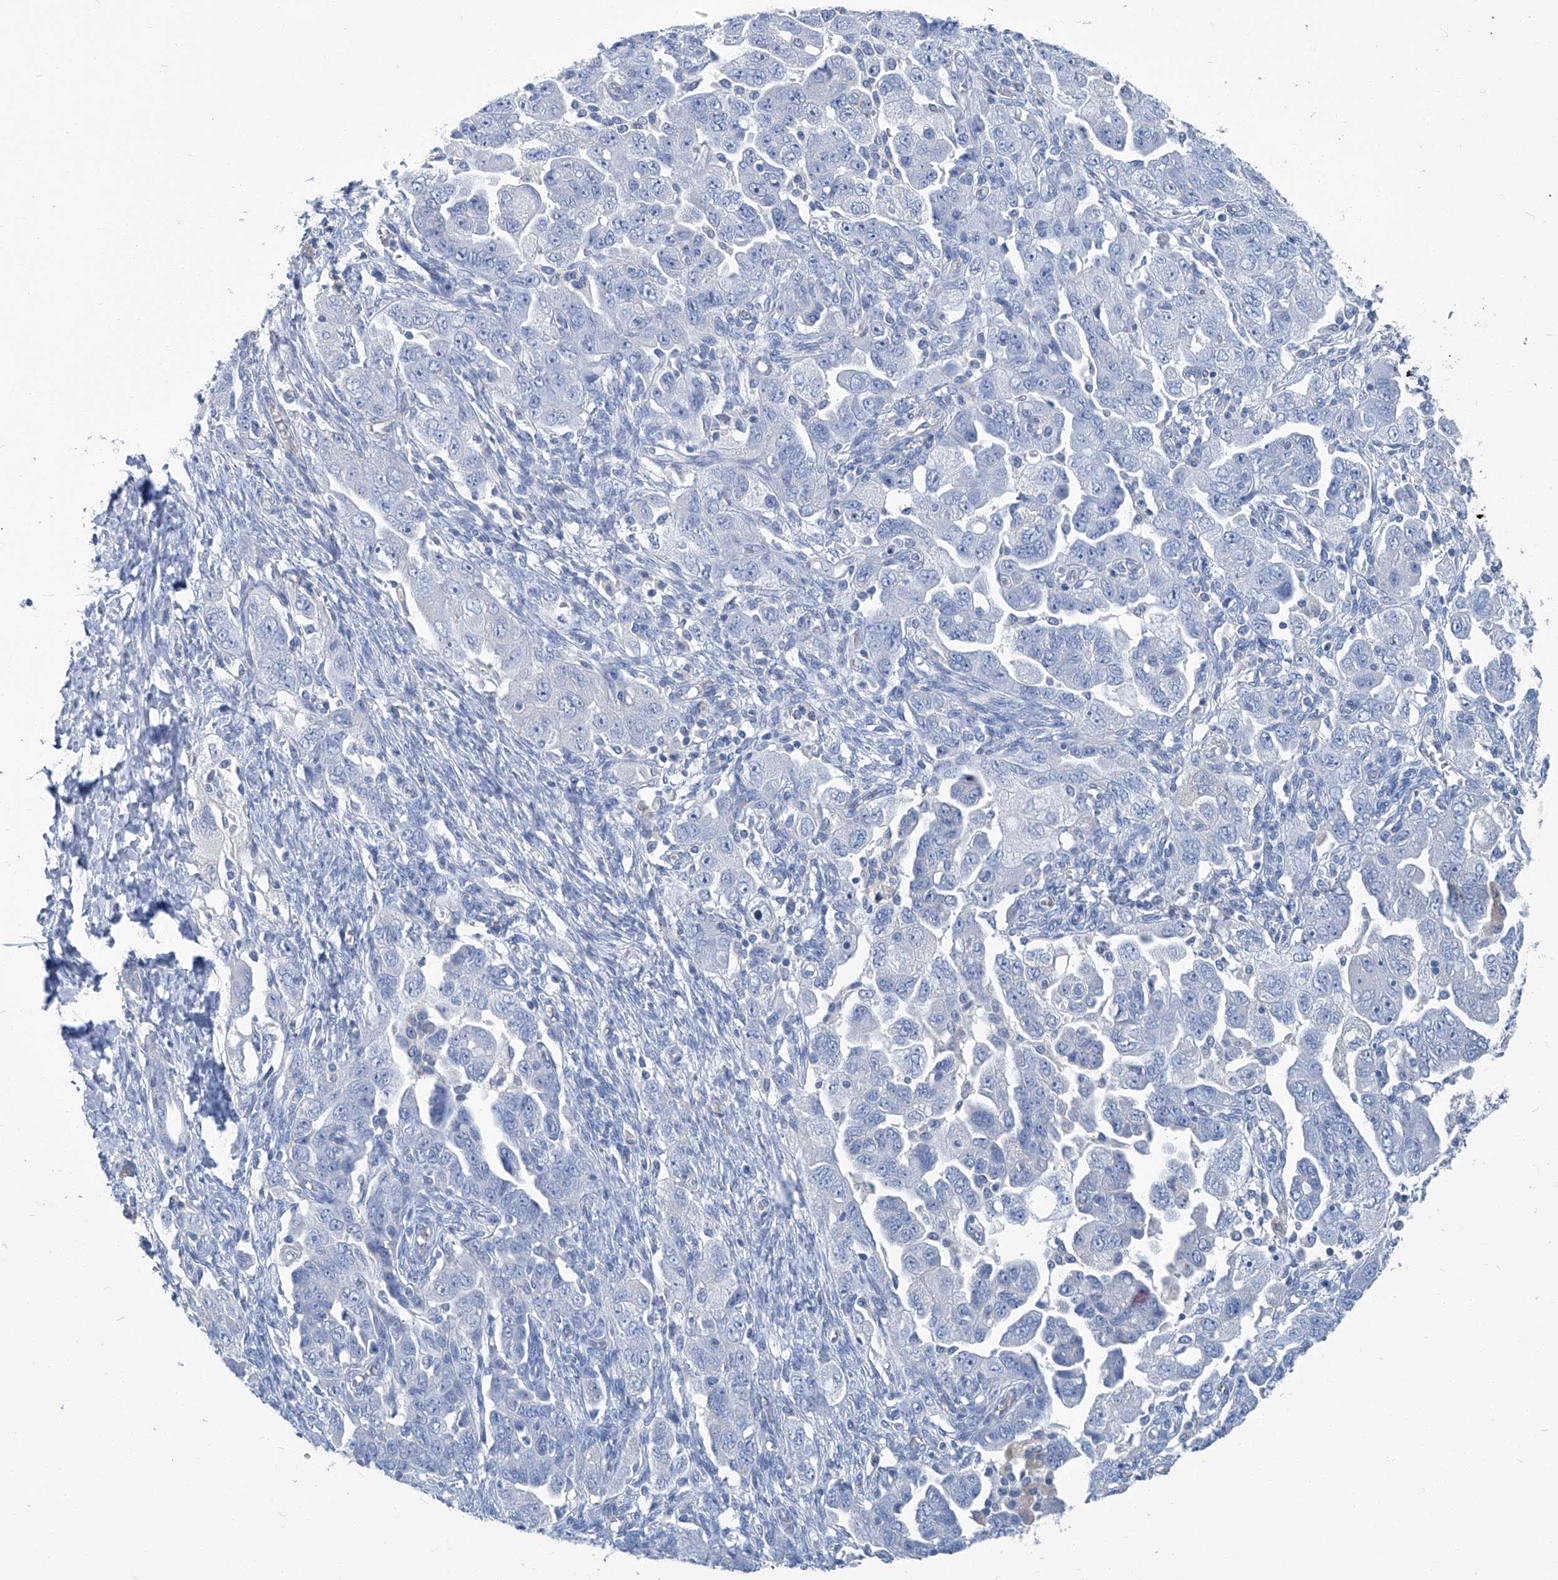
{"staining": {"intensity": "negative", "quantity": "none", "location": "none"}, "tissue": "ovarian cancer", "cell_type": "Tumor cells", "image_type": "cancer", "snomed": [{"axis": "morphology", "description": "Carcinoma, NOS"}, {"axis": "morphology", "description": "Cystadenocarcinoma, serous, NOS"}, {"axis": "topography", "description": "Ovary"}], "caption": "Immunohistochemistry (IHC) of ovarian serous cystadenocarcinoma displays no positivity in tumor cells.", "gene": "PFKL", "patient": {"sex": "female", "age": 69}}